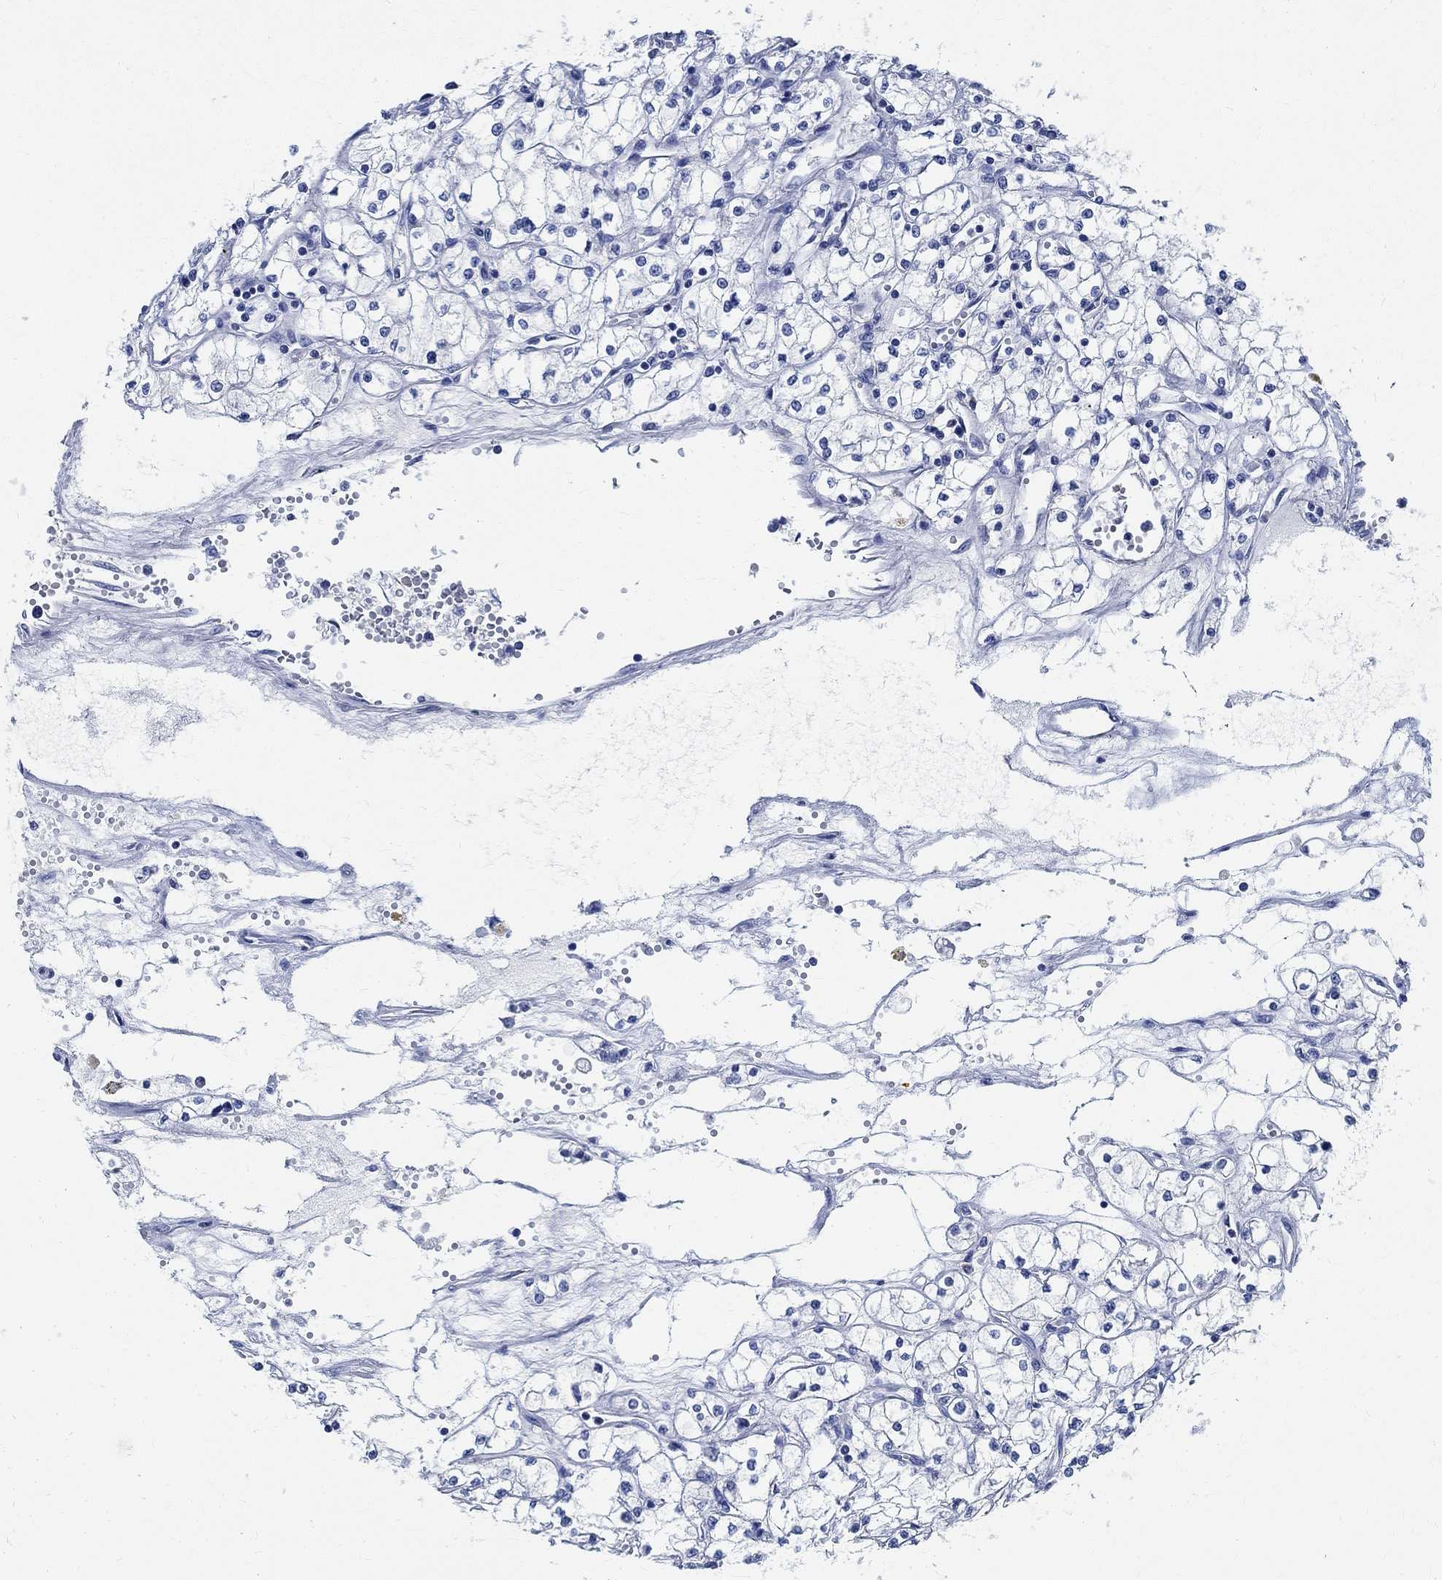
{"staining": {"intensity": "negative", "quantity": "none", "location": "none"}, "tissue": "renal cancer", "cell_type": "Tumor cells", "image_type": "cancer", "snomed": [{"axis": "morphology", "description": "Adenocarcinoma, NOS"}, {"axis": "topography", "description": "Kidney"}], "caption": "A high-resolution photomicrograph shows immunohistochemistry (IHC) staining of renal adenocarcinoma, which displays no significant expression in tumor cells.", "gene": "PRX", "patient": {"sex": "male", "age": 67}}